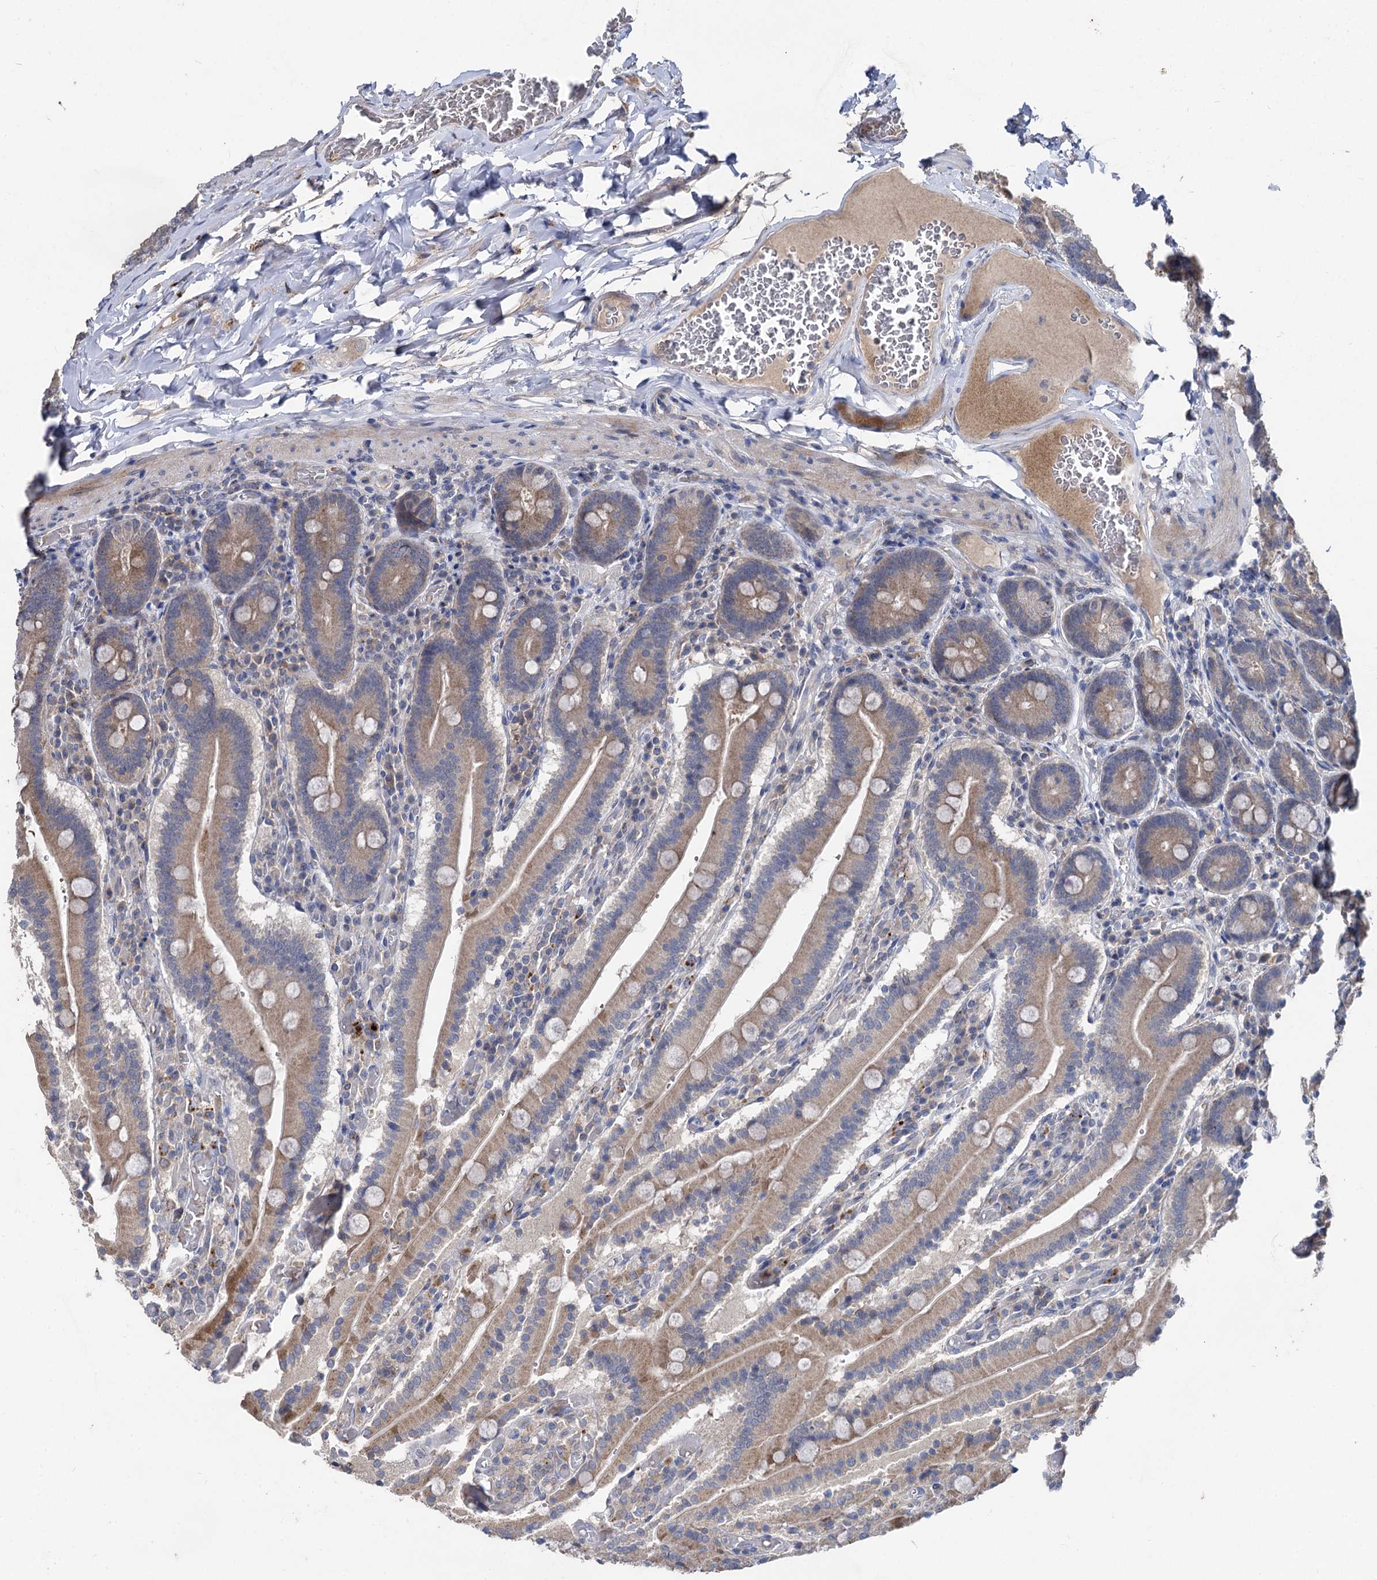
{"staining": {"intensity": "moderate", "quantity": ">75%", "location": "cytoplasmic/membranous"}, "tissue": "duodenum", "cell_type": "Glandular cells", "image_type": "normal", "snomed": [{"axis": "morphology", "description": "Normal tissue, NOS"}, {"axis": "topography", "description": "Duodenum"}], "caption": "Glandular cells show moderate cytoplasmic/membranous expression in about >75% of cells in benign duodenum.", "gene": "BCL2L2", "patient": {"sex": "female", "age": 62}}